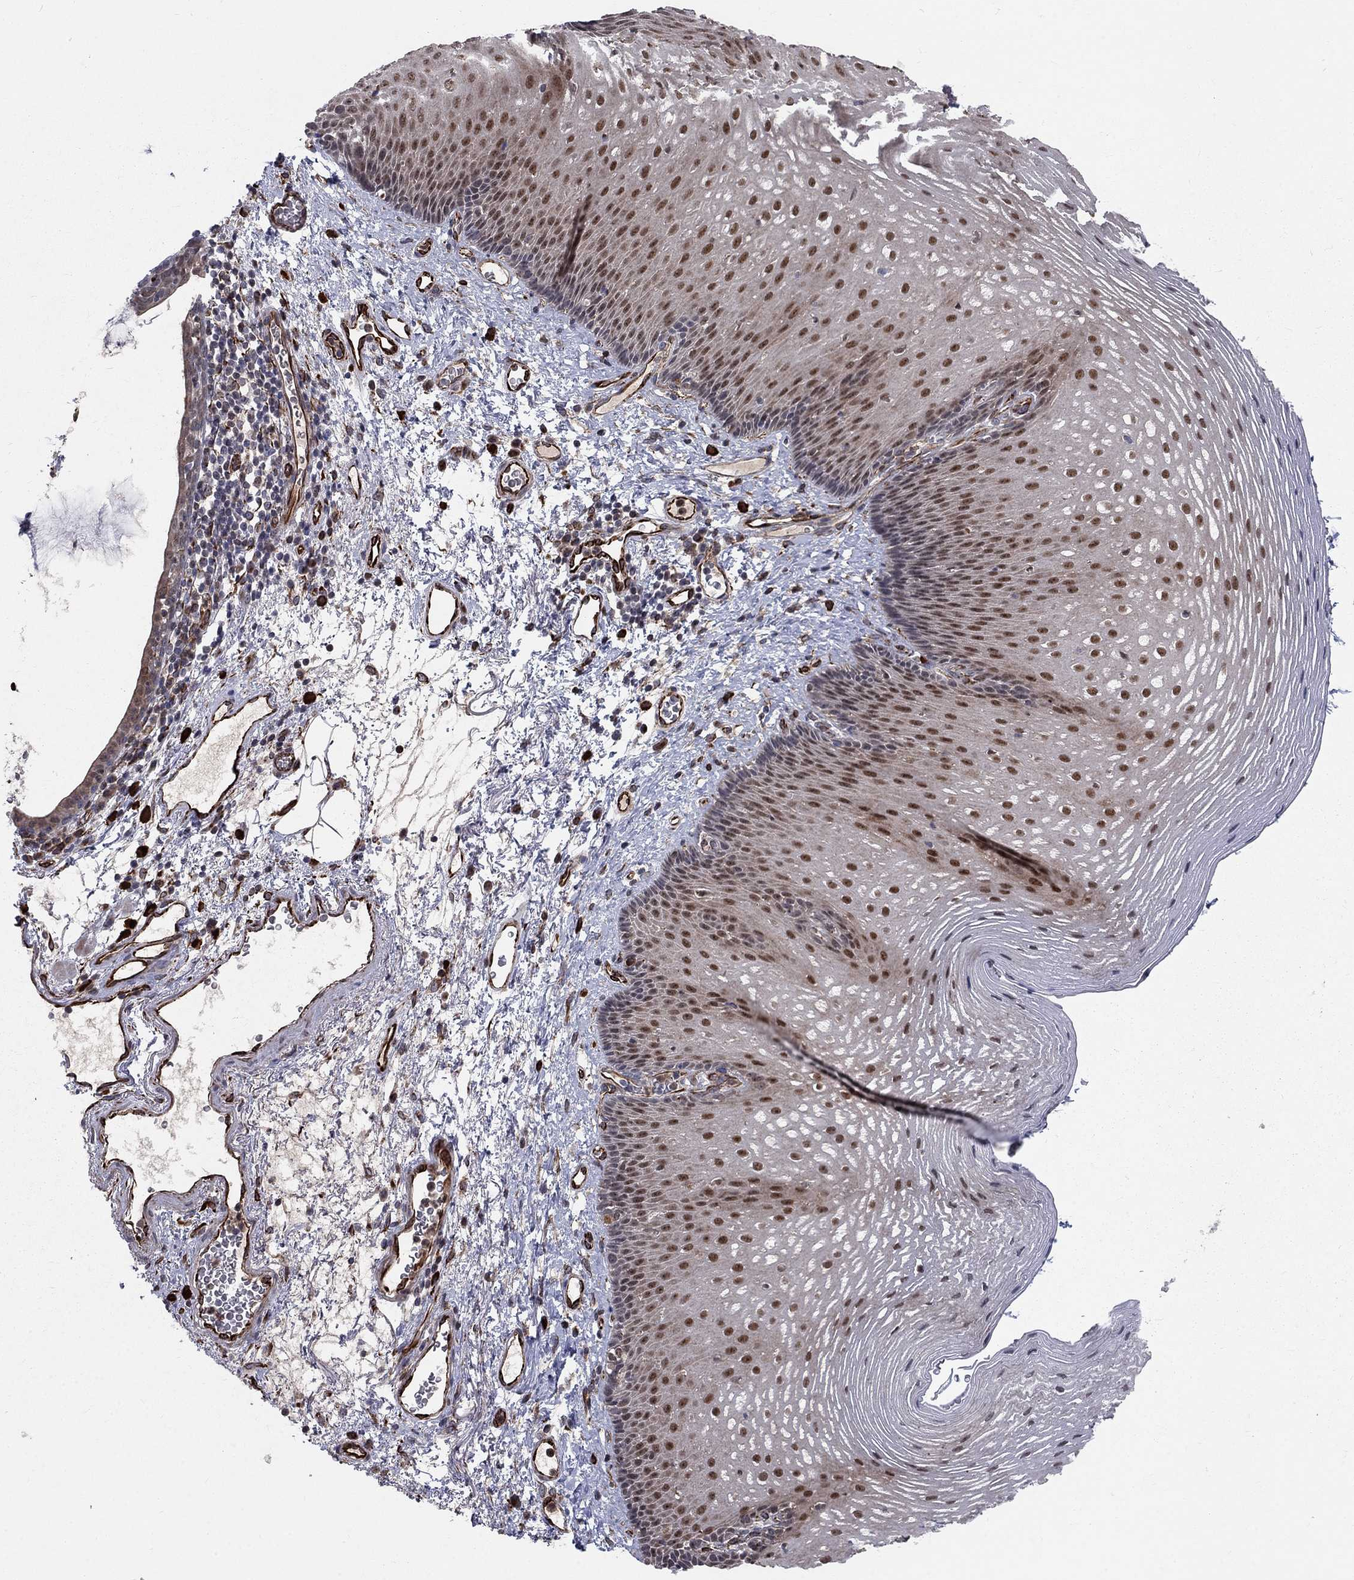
{"staining": {"intensity": "moderate", "quantity": ">75%", "location": "nuclear"}, "tissue": "esophagus", "cell_type": "Squamous epithelial cells", "image_type": "normal", "snomed": [{"axis": "morphology", "description": "Normal tissue, NOS"}, {"axis": "topography", "description": "Esophagus"}], "caption": "This image demonstrates IHC staining of unremarkable human esophagus, with medium moderate nuclear positivity in about >75% of squamous epithelial cells.", "gene": "MSRA", "patient": {"sex": "male", "age": 76}}